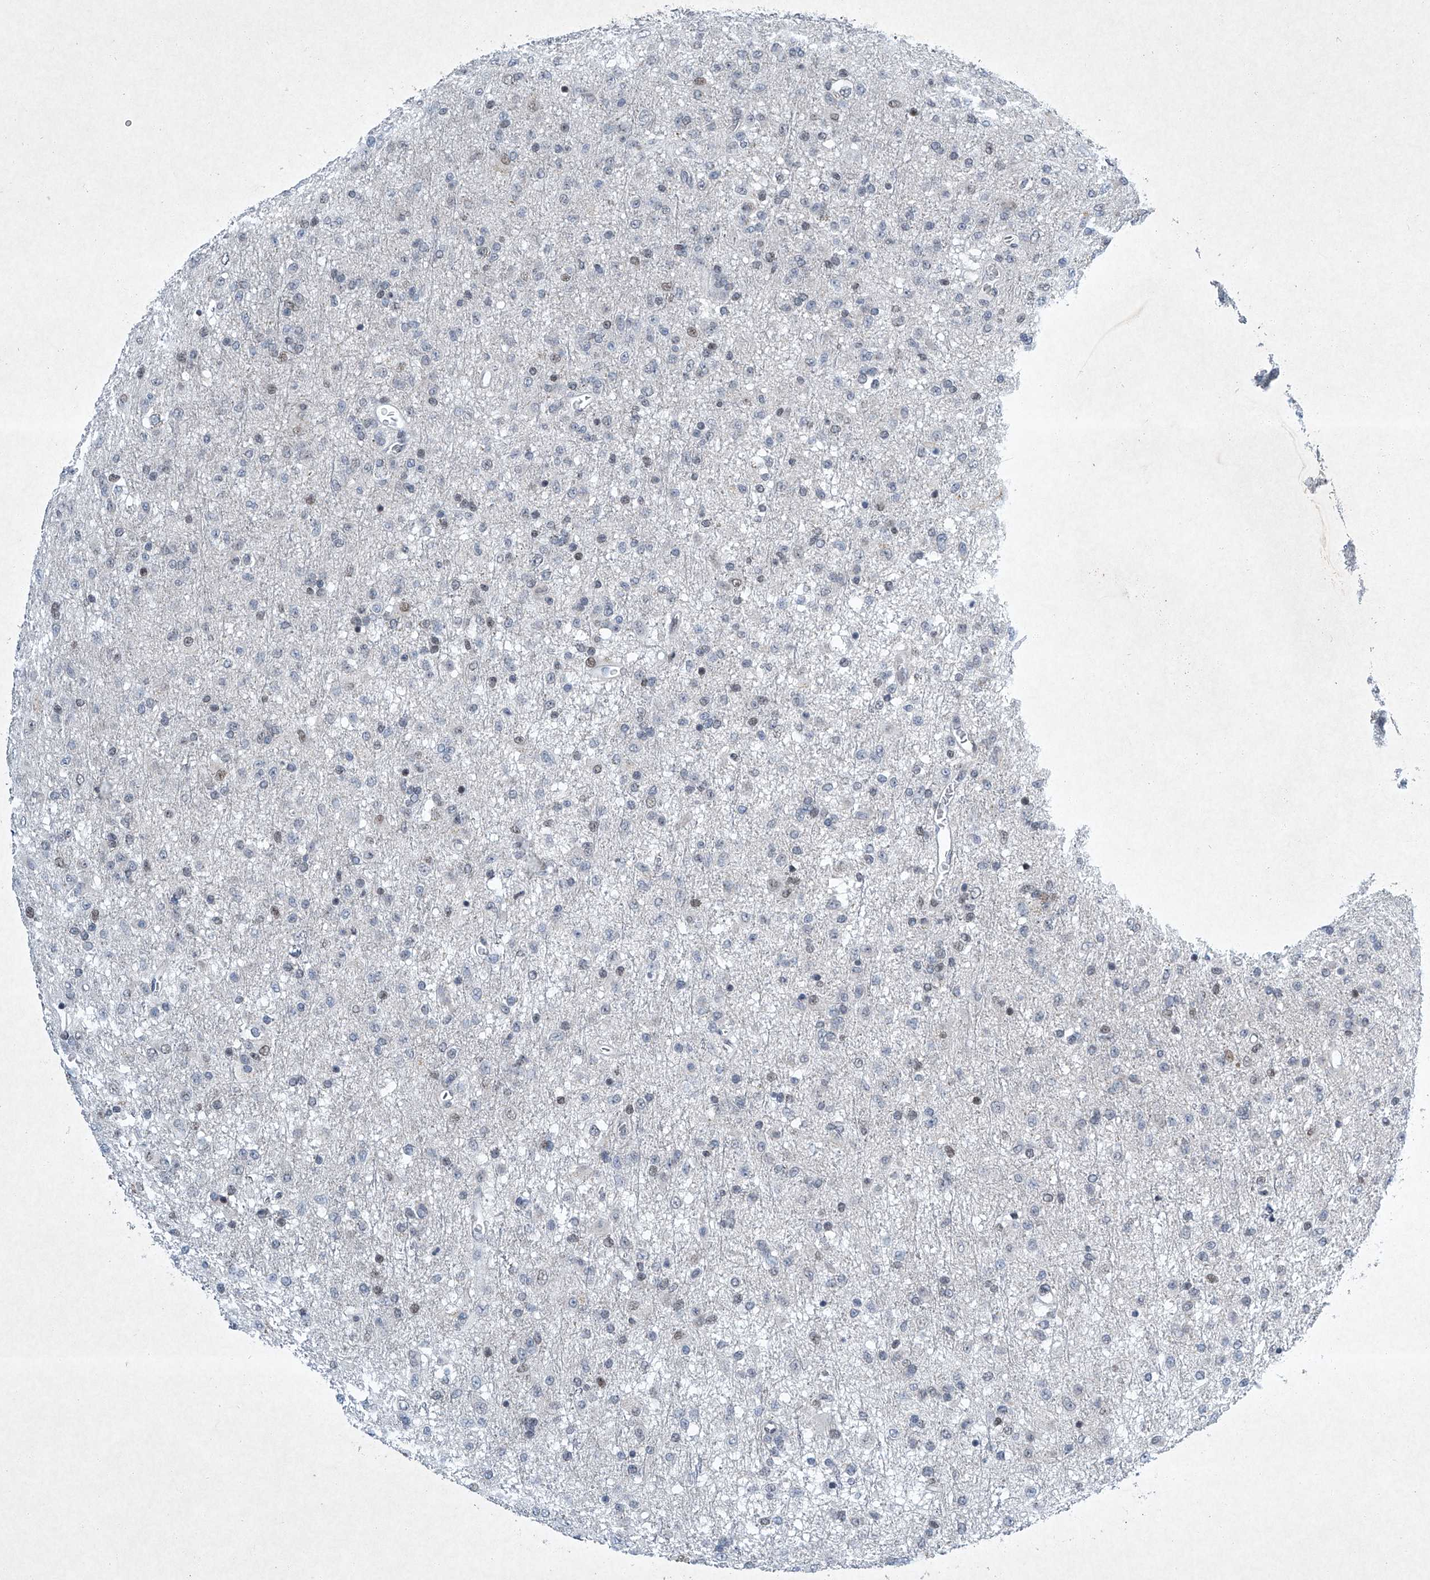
{"staining": {"intensity": "negative", "quantity": "none", "location": "none"}, "tissue": "glioma", "cell_type": "Tumor cells", "image_type": "cancer", "snomed": [{"axis": "morphology", "description": "Glioma, malignant, Low grade"}, {"axis": "topography", "description": "Brain"}], "caption": "A micrograph of human low-grade glioma (malignant) is negative for staining in tumor cells. (DAB (3,3'-diaminobenzidine) immunohistochemistry, high magnification).", "gene": "TFDP1", "patient": {"sex": "male", "age": 65}}